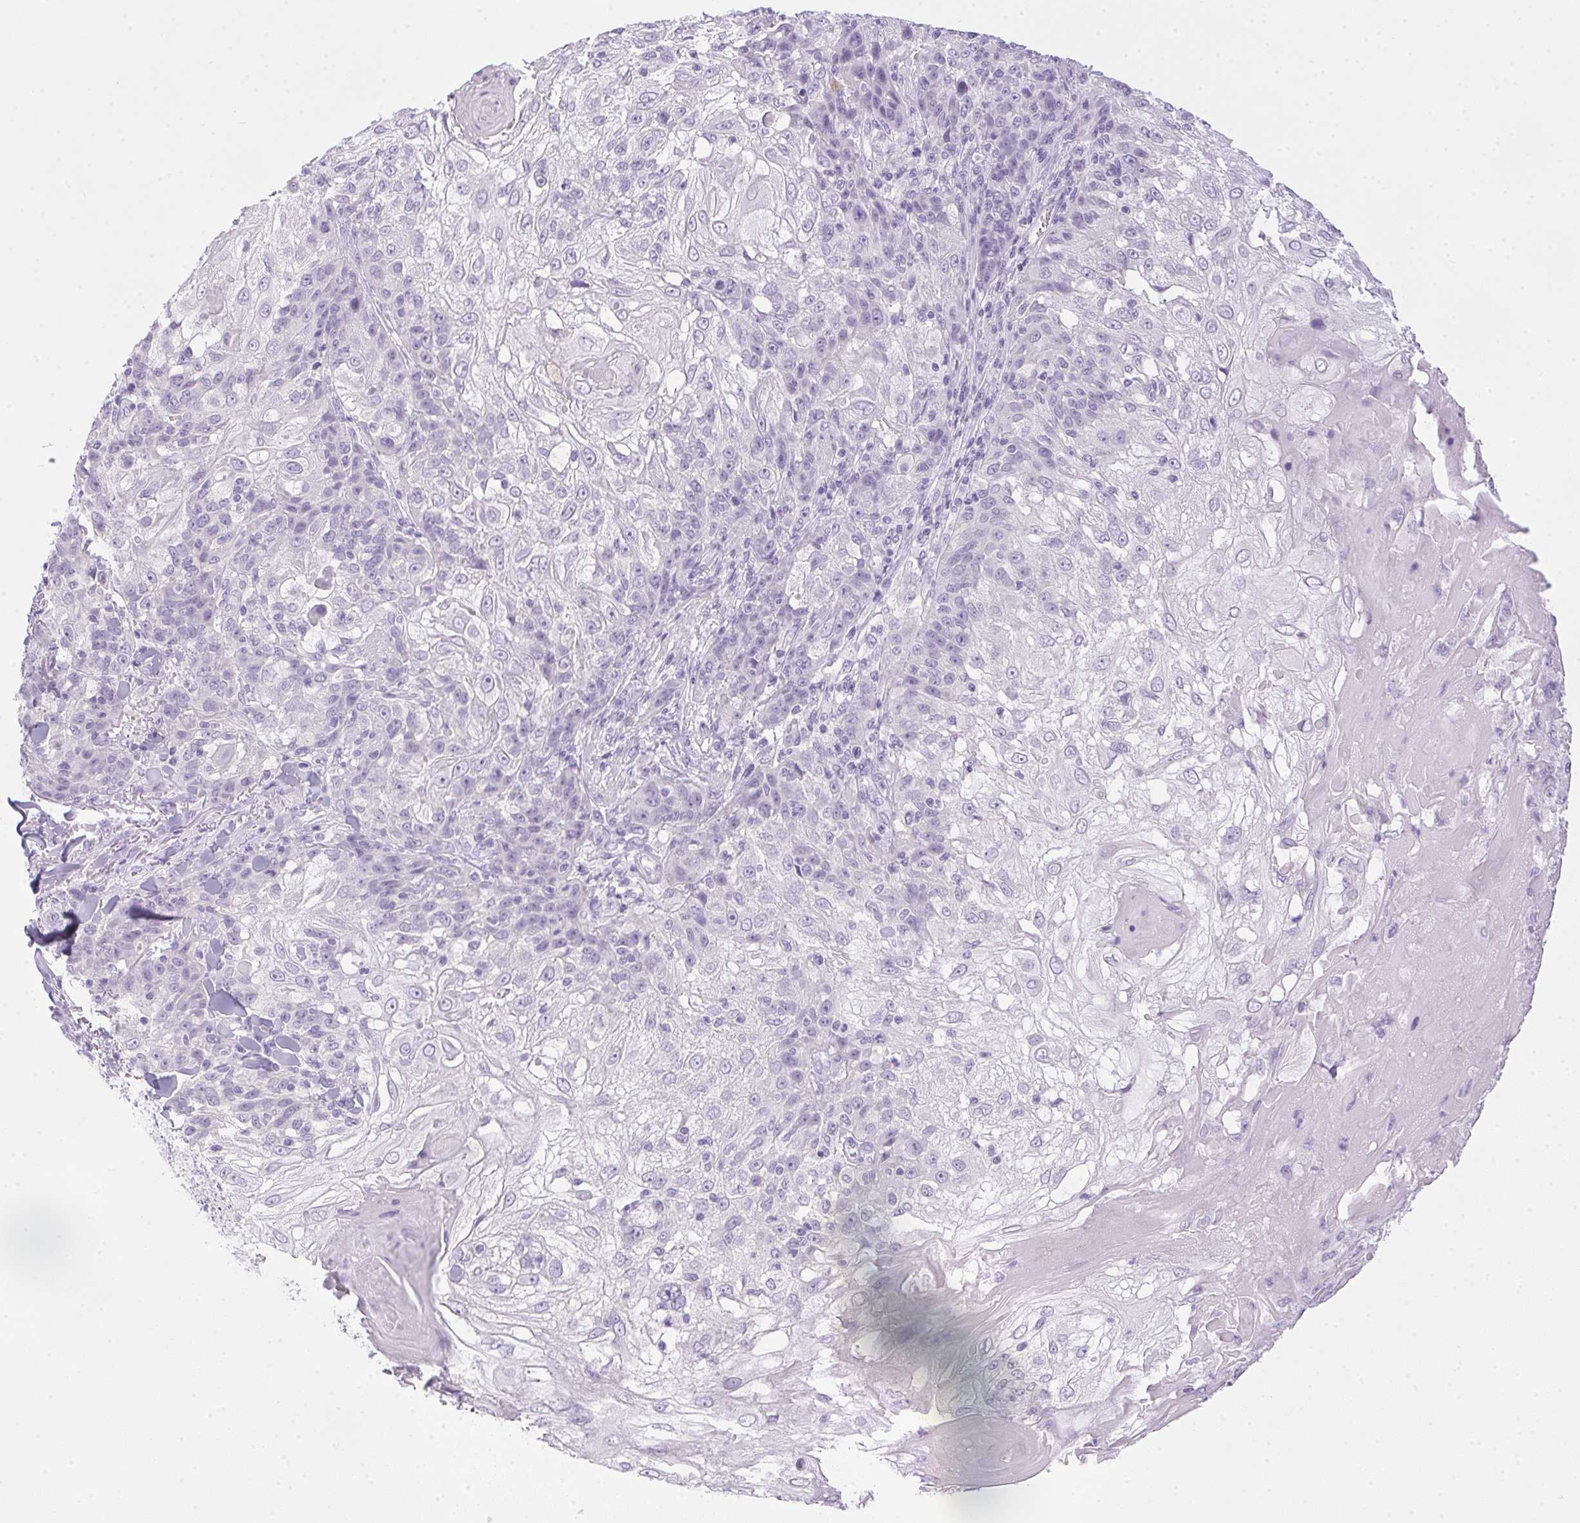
{"staining": {"intensity": "negative", "quantity": "none", "location": "none"}, "tissue": "skin cancer", "cell_type": "Tumor cells", "image_type": "cancer", "snomed": [{"axis": "morphology", "description": "Normal tissue, NOS"}, {"axis": "morphology", "description": "Squamous cell carcinoma, NOS"}, {"axis": "topography", "description": "Skin"}], "caption": "A histopathology image of human skin squamous cell carcinoma is negative for staining in tumor cells. (Stains: DAB IHC with hematoxylin counter stain, Microscopy: brightfield microscopy at high magnification).", "gene": "POPDC2", "patient": {"sex": "female", "age": 83}}